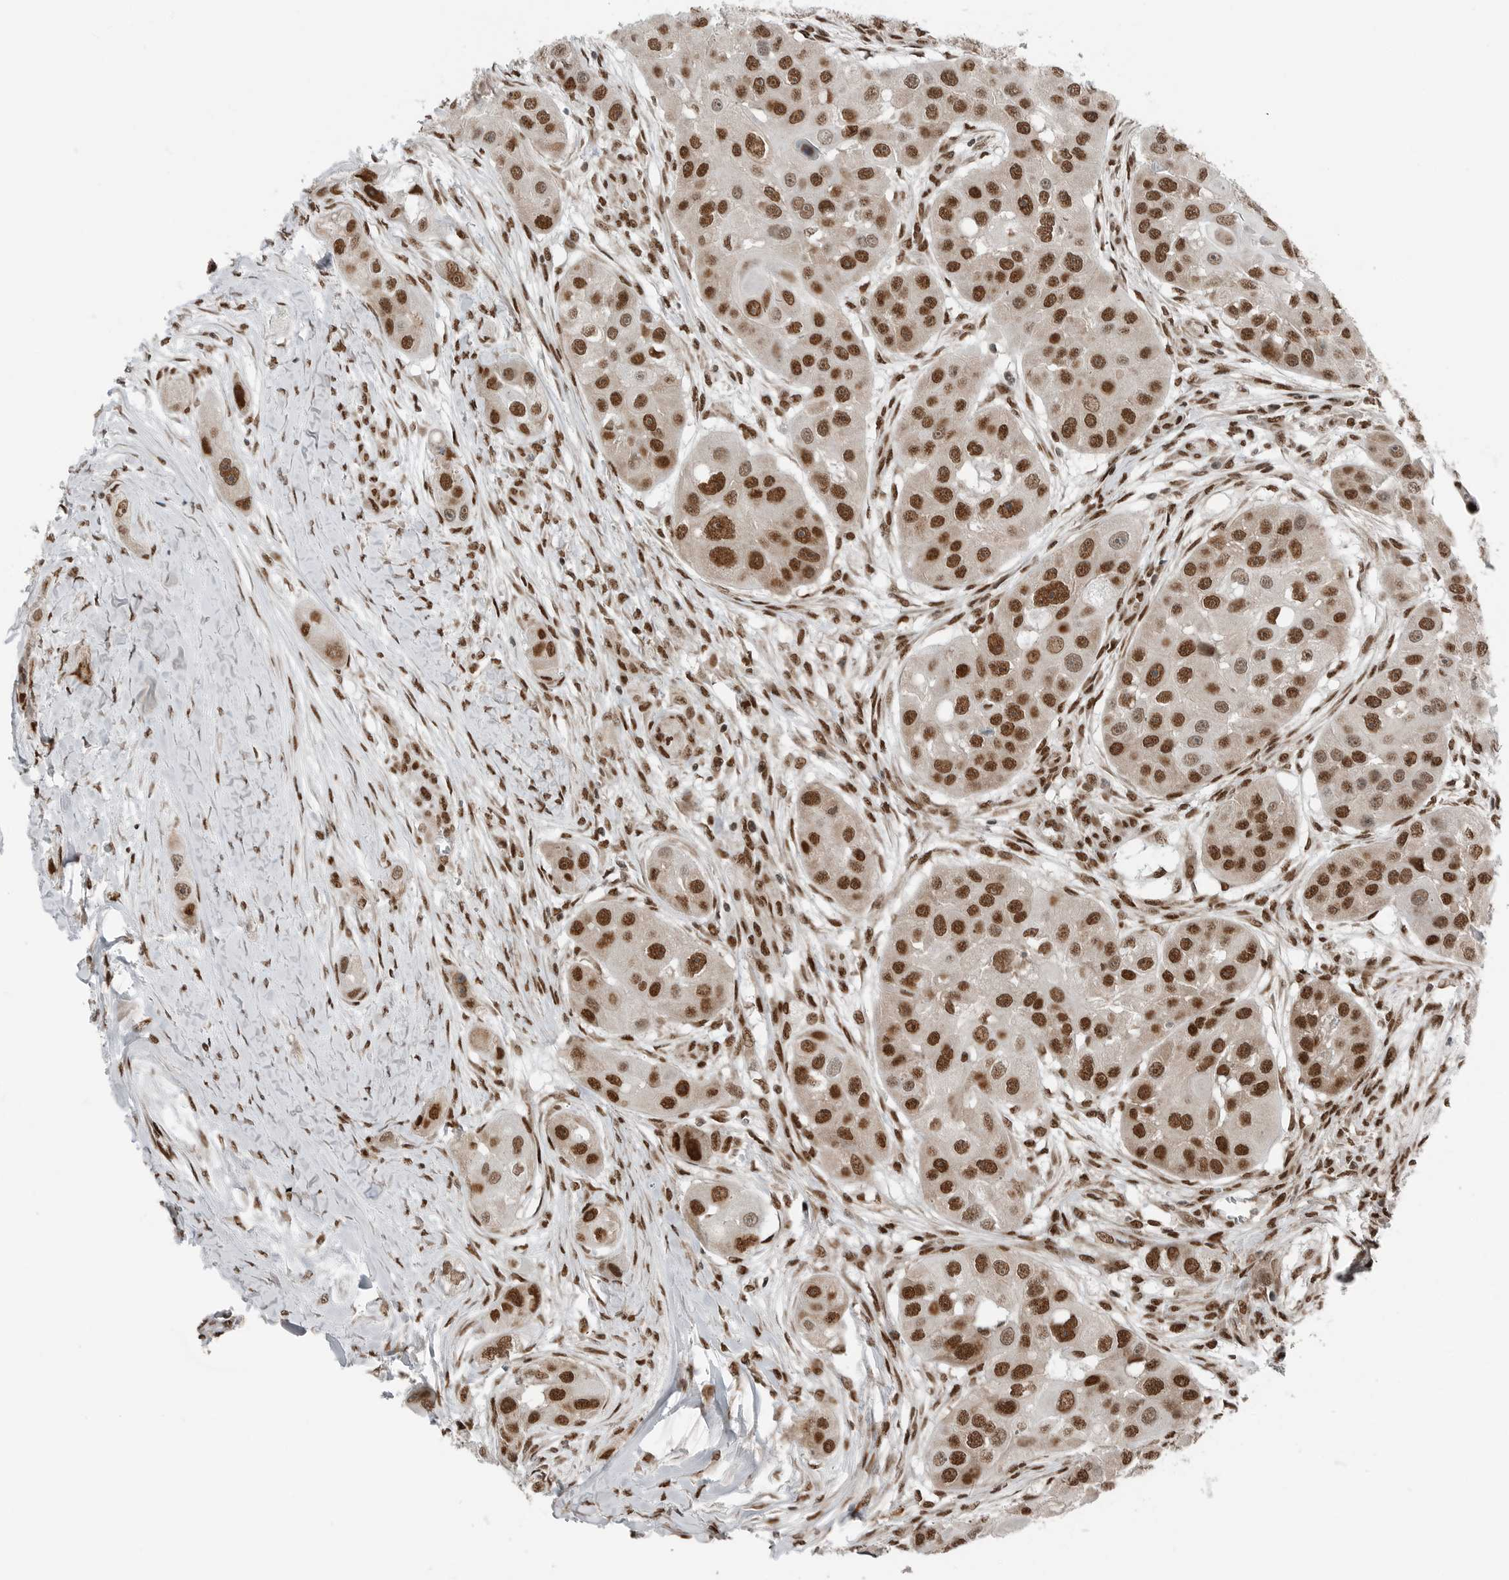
{"staining": {"intensity": "strong", "quantity": ">75%", "location": "nuclear"}, "tissue": "head and neck cancer", "cell_type": "Tumor cells", "image_type": "cancer", "snomed": [{"axis": "morphology", "description": "Normal tissue, NOS"}, {"axis": "morphology", "description": "Squamous cell carcinoma, NOS"}, {"axis": "topography", "description": "Skeletal muscle"}, {"axis": "topography", "description": "Head-Neck"}], "caption": "Squamous cell carcinoma (head and neck) stained for a protein (brown) reveals strong nuclear positive staining in about >75% of tumor cells.", "gene": "BLZF1", "patient": {"sex": "male", "age": 51}}